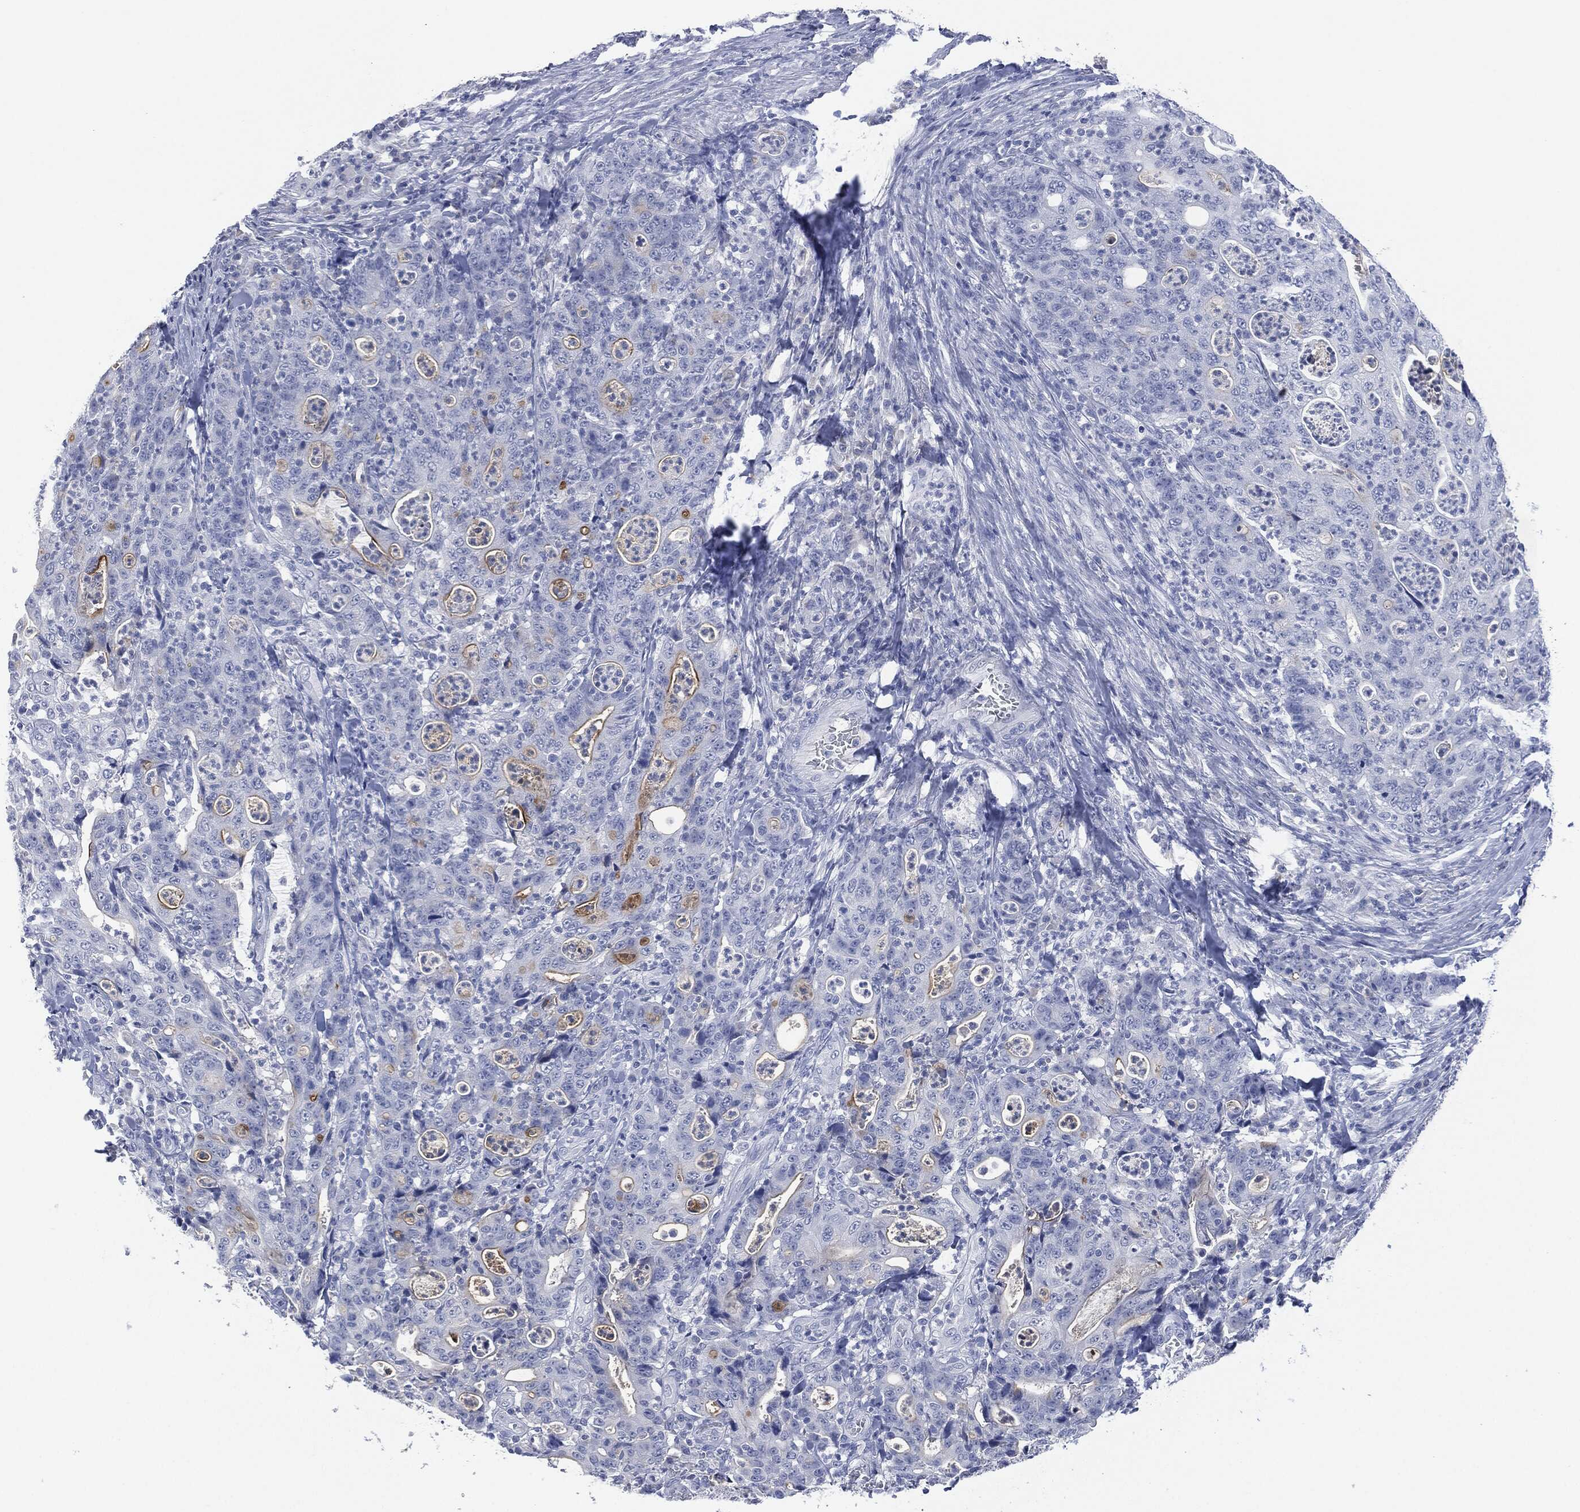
{"staining": {"intensity": "moderate", "quantity": "<25%", "location": "cytoplasmic/membranous"}, "tissue": "colorectal cancer", "cell_type": "Tumor cells", "image_type": "cancer", "snomed": [{"axis": "morphology", "description": "Adenocarcinoma, NOS"}, {"axis": "topography", "description": "Colon"}], "caption": "Brown immunohistochemical staining in adenocarcinoma (colorectal) exhibits moderate cytoplasmic/membranous expression in approximately <25% of tumor cells.", "gene": "MUC16", "patient": {"sex": "male", "age": 70}}